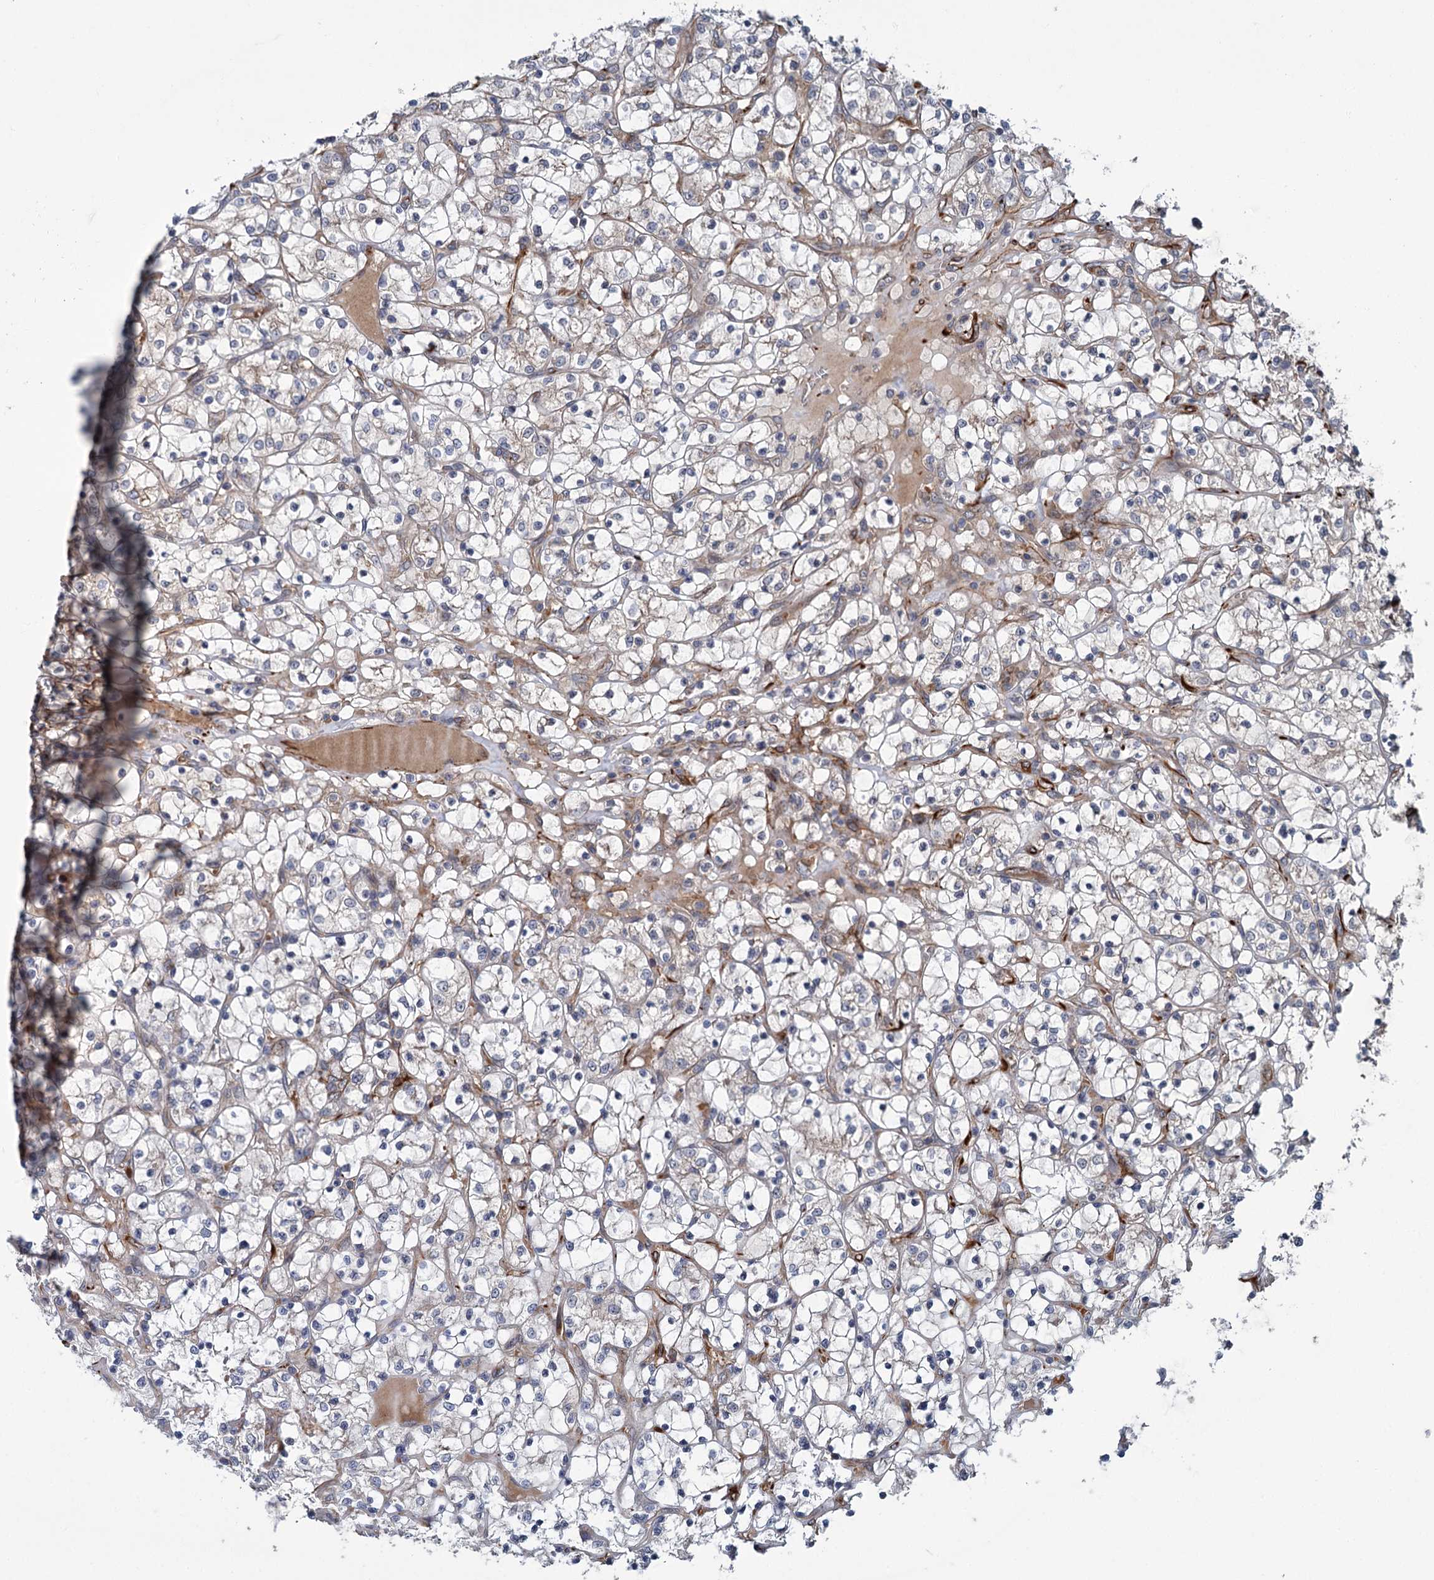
{"staining": {"intensity": "weak", "quantity": "25%-75%", "location": "cytoplasmic/membranous"}, "tissue": "renal cancer", "cell_type": "Tumor cells", "image_type": "cancer", "snomed": [{"axis": "morphology", "description": "Adenocarcinoma, NOS"}, {"axis": "topography", "description": "Kidney"}], "caption": "Immunohistochemistry (IHC) (DAB (3,3'-diaminobenzidine)) staining of human adenocarcinoma (renal) exhibits weak cytoplasmic/membranous protein staining in approximately 25%-75% of tumor cells. (DAB = brown stain, brightfield microscopy at high magnification).", "gene": "PKN2", "patient": {"sex": "female", "age": 69}}